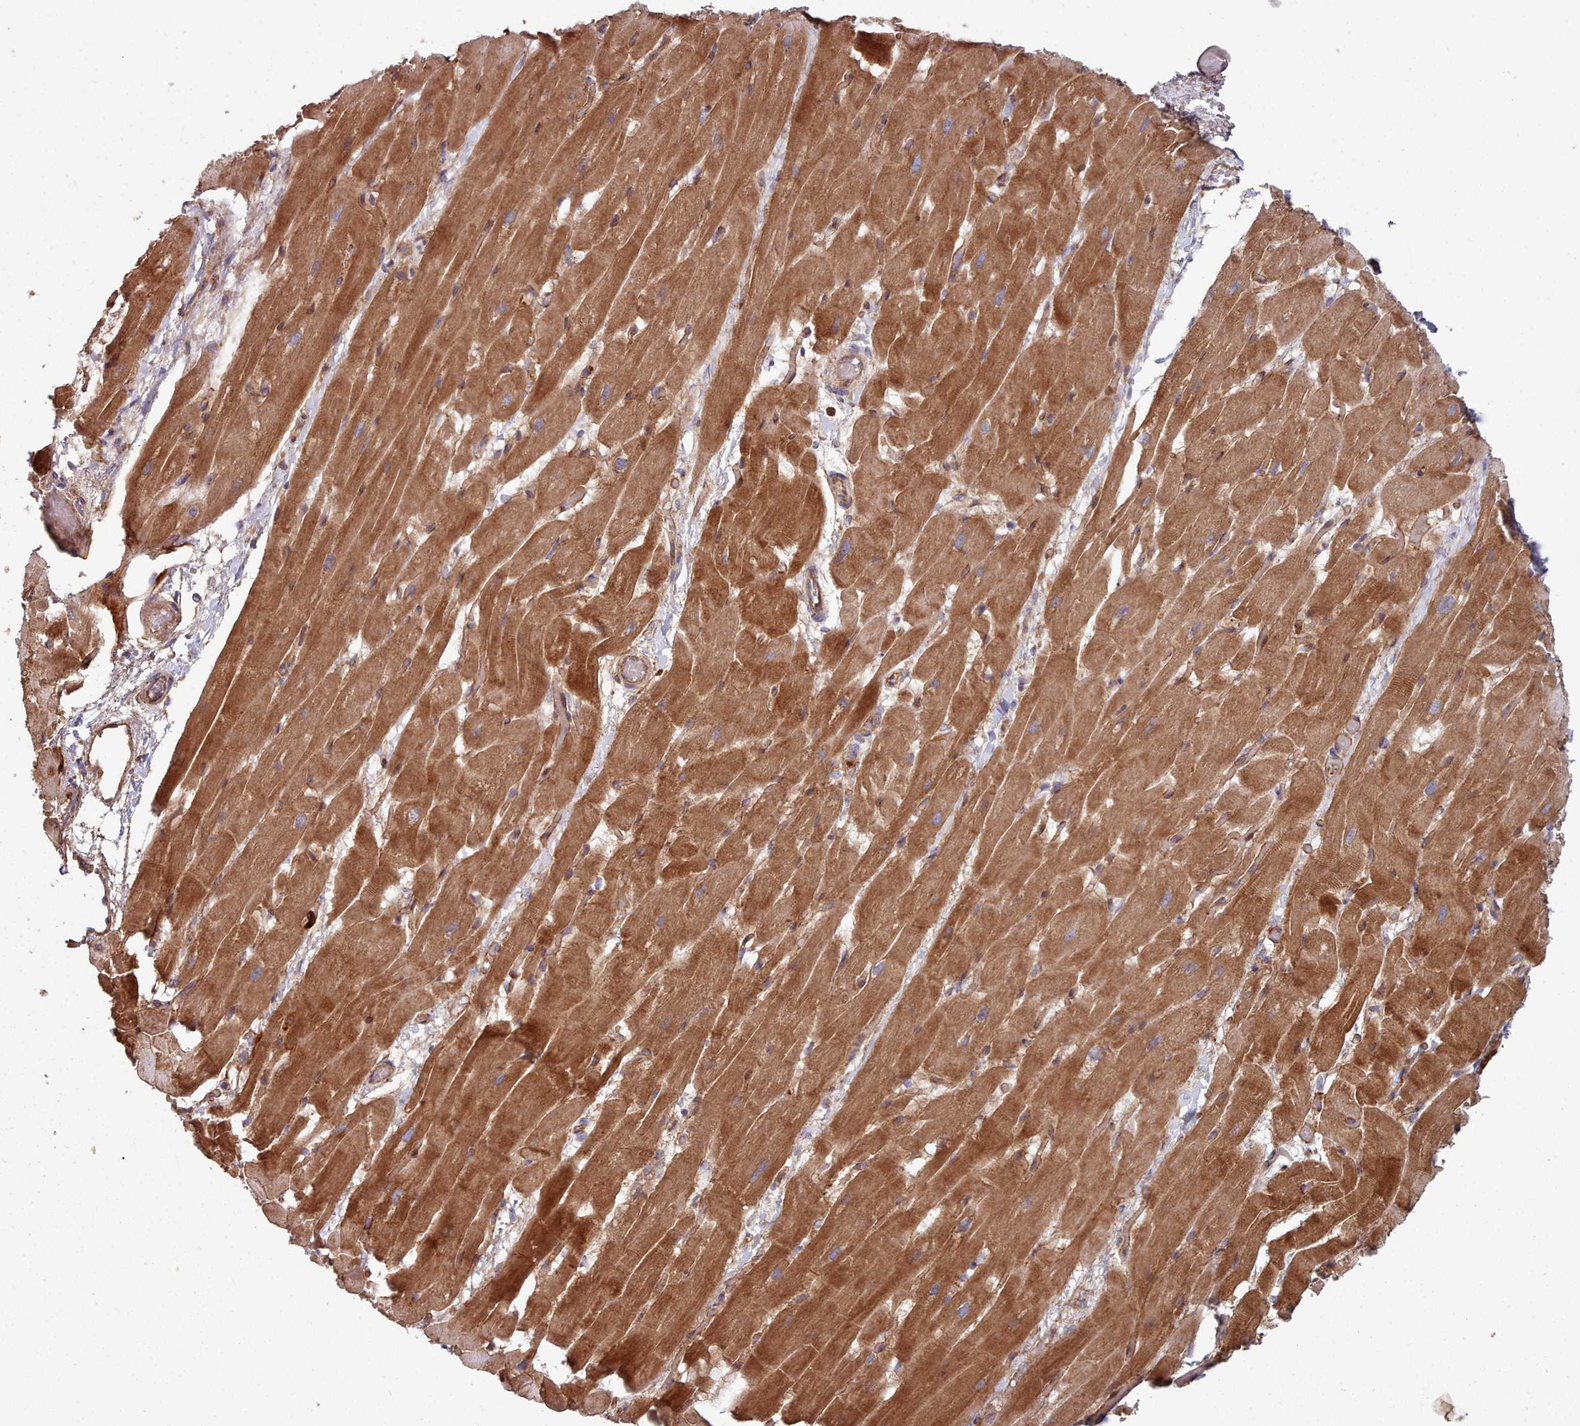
{"staining": {"intensity": "moderate", "quantity": ">75%", "location": "cytoplasmic/membranous"}, "tissue": "heart muscle", "cell_type": "Cardiomyocytes", "image_type": "normal", "snomed": [{"axis": "morphology", "description": "Normal tissue, NOS"}, {"axis": "topography", "description": "Heart"}], "caption": "The histopathology image displays a brown stain indicating the presence of a protein in the cytoplasmic/membranous of cardiomyocytes in heart muscle. The staining was performed using DAB (3,3'-diaminobenzidine) to visualize the protein expression in brown, while the nuclei were stained in blue with hematoxylin (Magnification: 20x).", "gene": "THSD7B", "patient": {"sex": "male", "age": 37}}